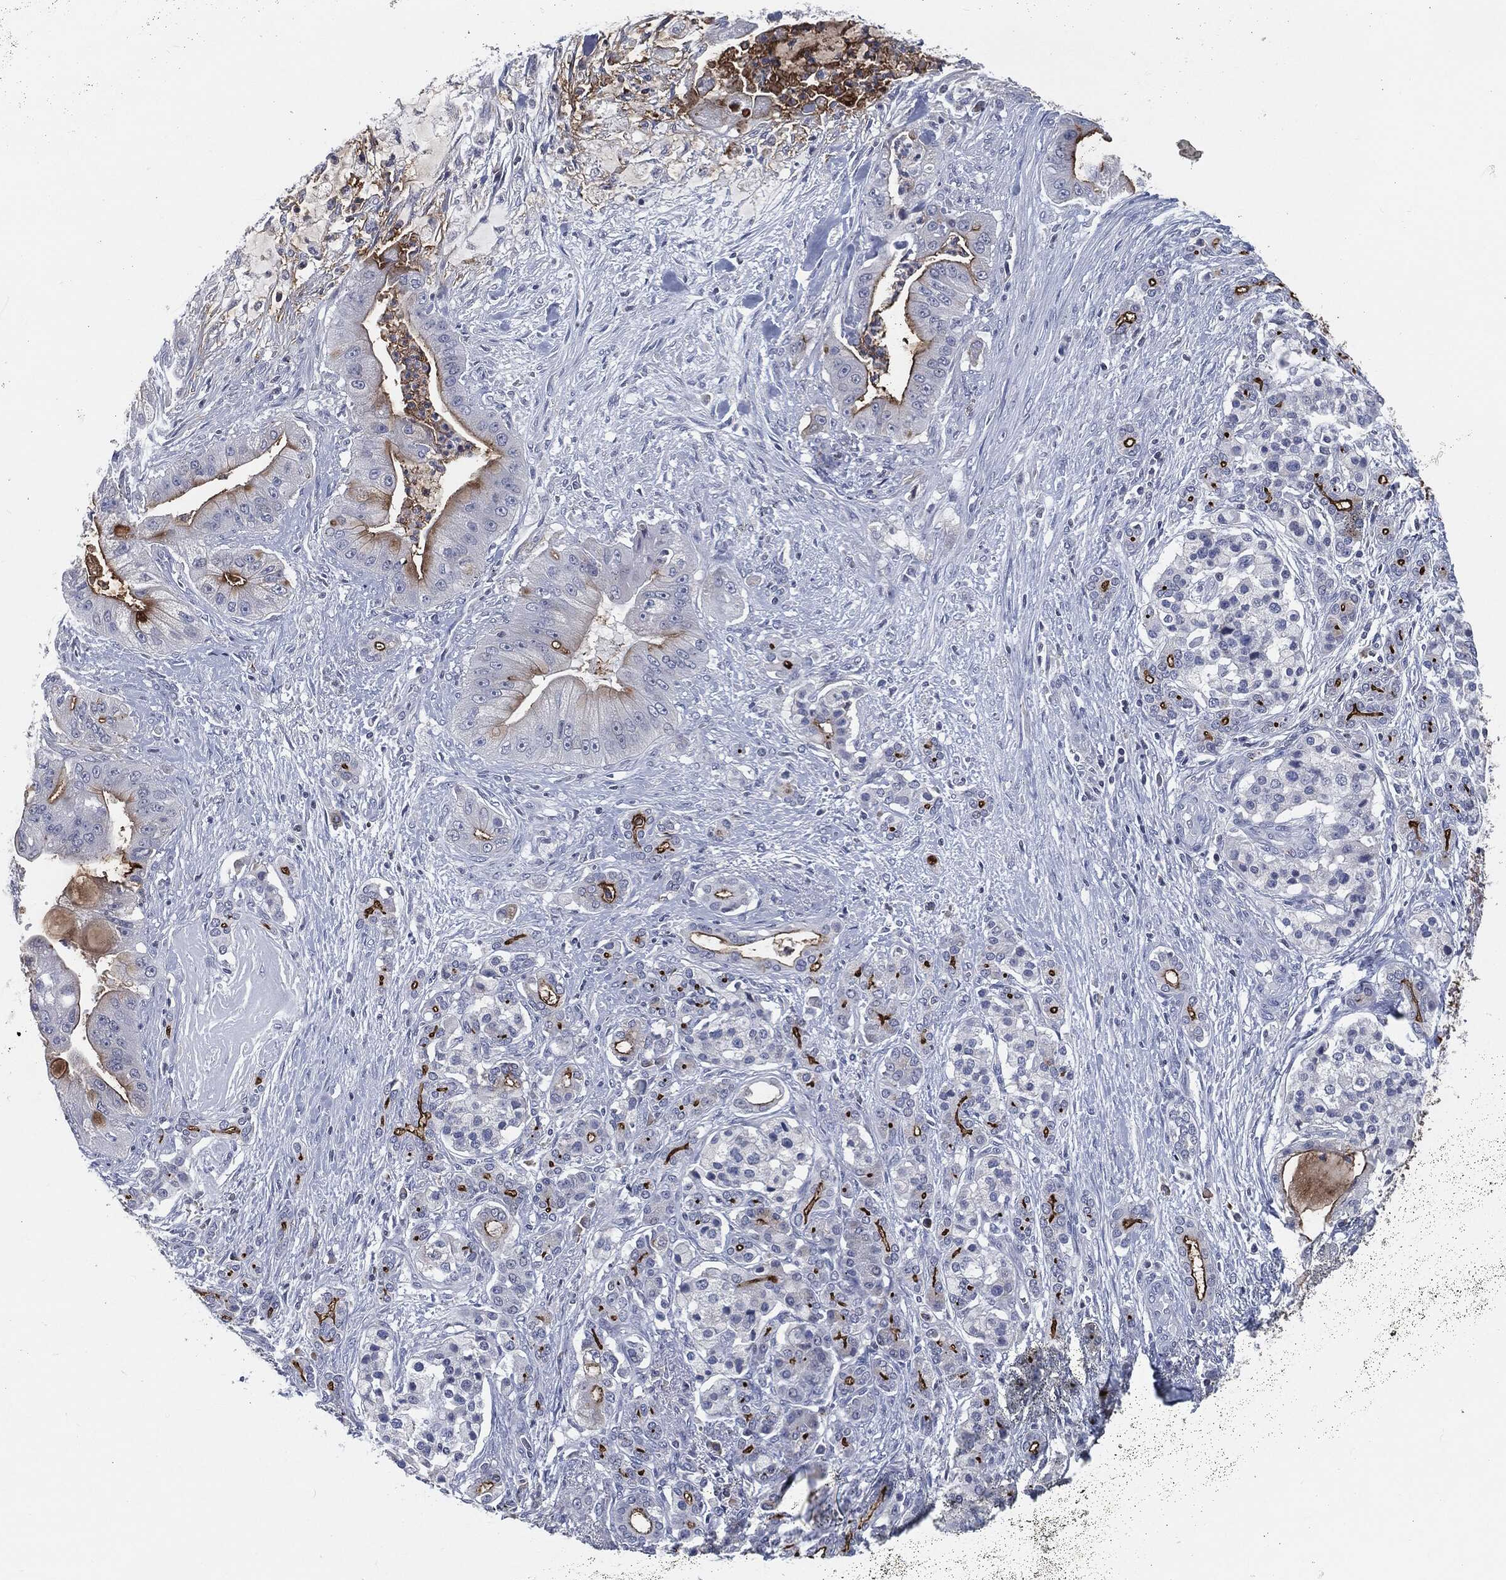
{"staining": {"intensity": "strong", "quantity": "25%-75%", "location": "cytoplasmic/membranous"}, "tissue": "pancreatic cancer", "cell_type": "Tumor cells", "image_type": "cancer", "snomed": [{"axis": "morphology", "description": "Normal tissue, NOS"}, {"axis": "morphology", "description": "Inflammation, NOS"}, {"axis": "morphology", "description": "Adenocarcinoma, NOS"}, {"axis": "topography", "description": "Pancreas"}], "caption": "High-power microscopy captured an IHC histopathology image of pancreatic adenocarcinoma, revealing strong cytoplasmic/membranous staining in about 25%-75% of tumor cells.", "gene": "PROM1", "patient": {"sex": "male", "age": 57}}